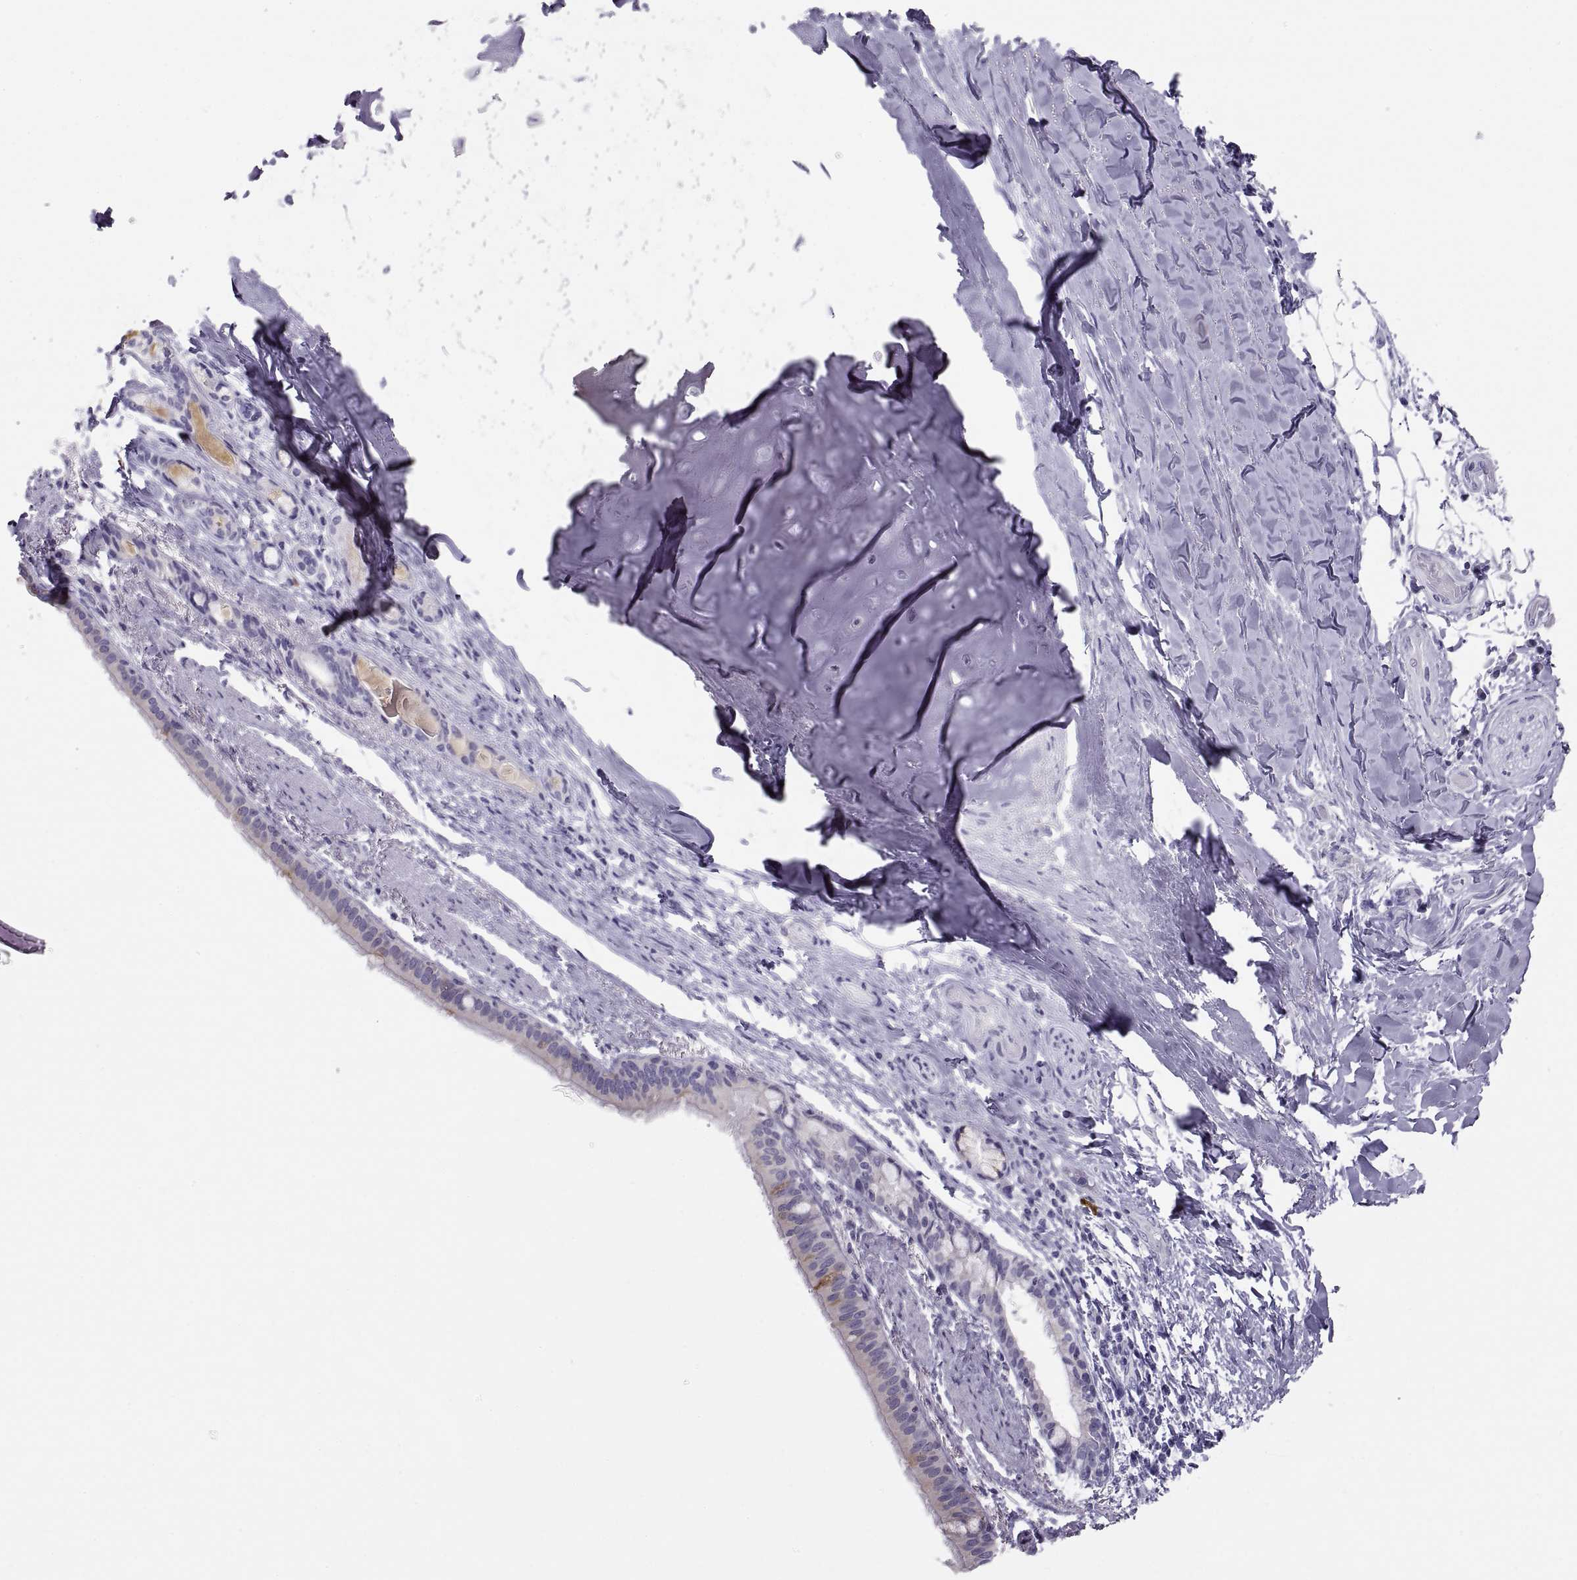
{"staining": {"intensity": "moderate", "quantity": "<25%", "location": "cytoplasmic/membranous"}, "tissue": "bronchus", "cell_type": "Respiratory epithelial cells", "image_type": "normal", "snomed": [{"axis": "morphology", "description": "Normal tissue, NOS"}, {"axis": "morphology", "description": "Squamous cell carcinoma, NOS"}, {"axis": "topography", "description": "Bronchus"}, {"axis": "topography", "description": "Lung"}], "caption": "Approximately <25% of respiratory epithelial cells in benign human bronchus reveal moderate cytoplasmic/membranous protein expression as visualized by brown immunohistochemical staining.", "gene": "MAGEB2", "patient": {"sex": "male", "age": 69}}